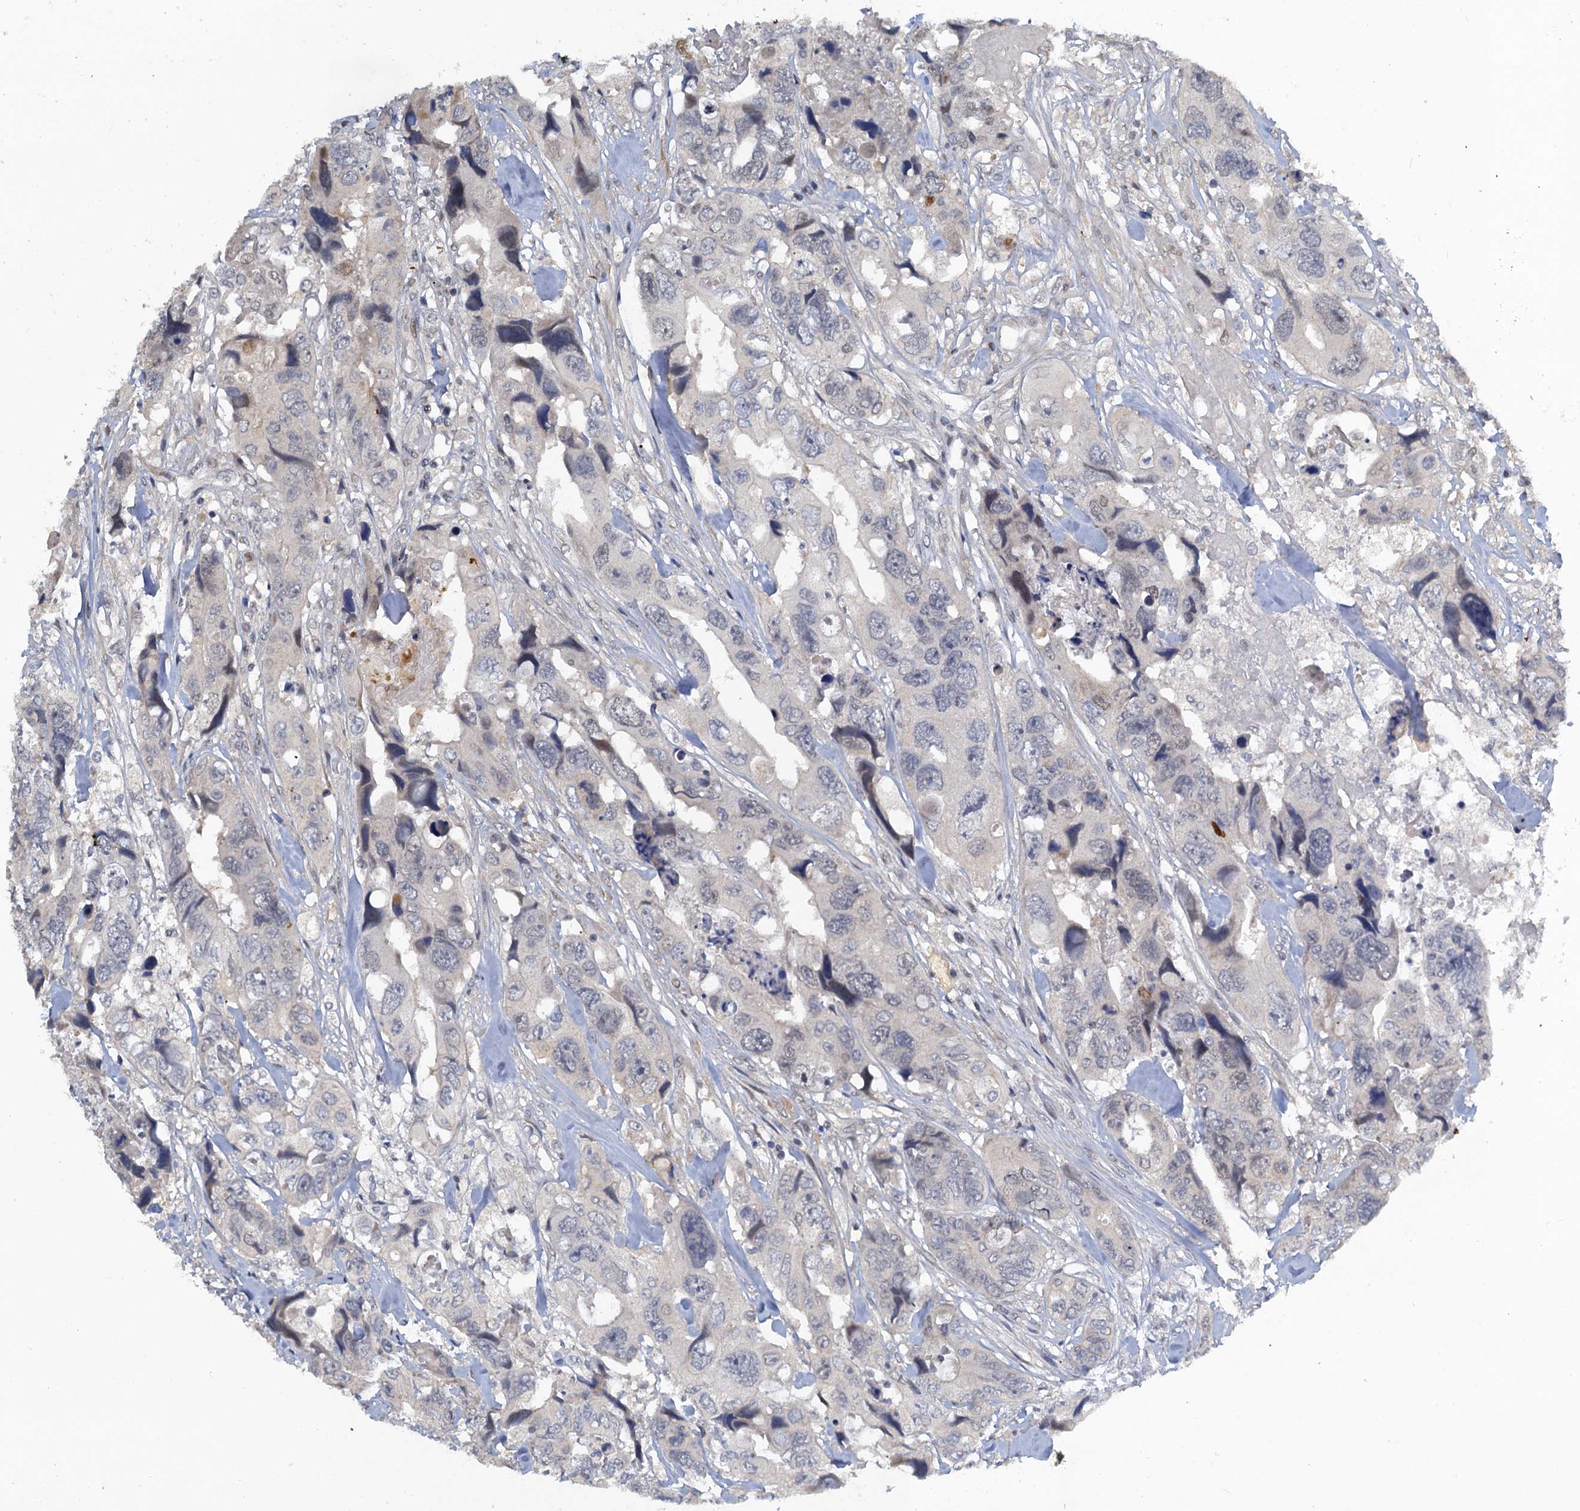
{"staining": {"intensity": "negative", "quantity": "none", "location": "none"}, "tissue": "colorectal cancer", "cell_type": "Tumor cells", "image_type": "cancer", "snomed": [{"axis": "morphology", "description": "Adenocarcinoma, NOS"}, {"axis": "topography", "description": "Rectum"}], "caption": "There is no significant positivity in tumor cells of colorectal cancer. (DAB (3,3'-diaminobenzidine) immunohistochemistry (IHC) visualized using brightfield microscopy, high magnification).", "gene": "MRFAP1", "patient": {"sex": "male", "age": 57}}